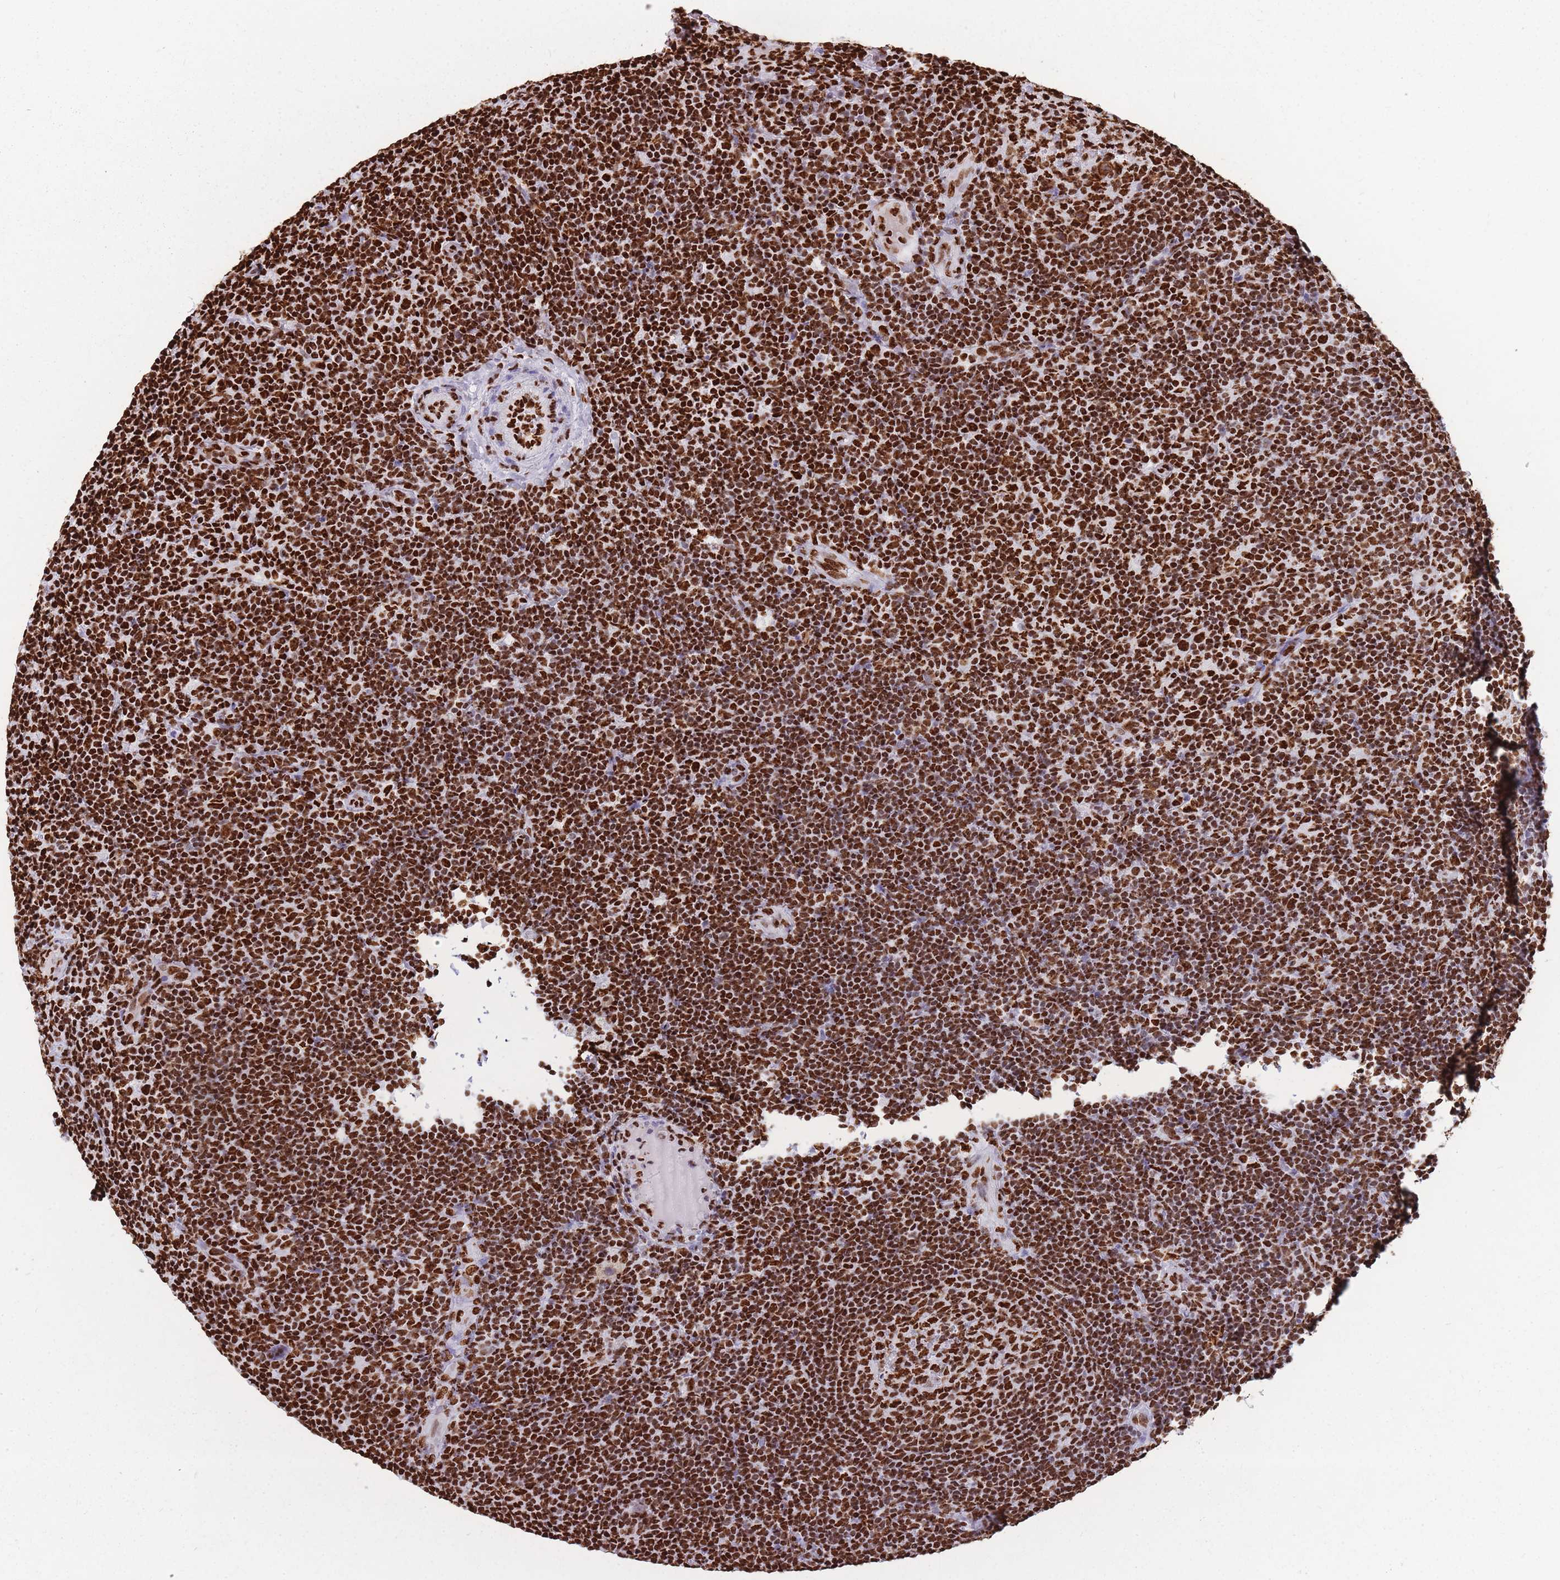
{"staining": {"intensity": "strong", "quantity": ">75%", "location": "nuclear"}, "tissue": "lymphoma", "cell_type": "Tumor cells", "image_type": "cancer", "snomed": [{"axis": "morphology", "description": "Hodgkin's disease, NOS"}, {"axis": "topography", "description": "Lymph node"}], "caption": "The photomicrograph displays a brown stain indicating the presence of a protein in the nuclear of tumor cells in Hodgkin's disease.", "gene": "HNRNPUL1", "patient": {"sex": "female", "age": 57}}